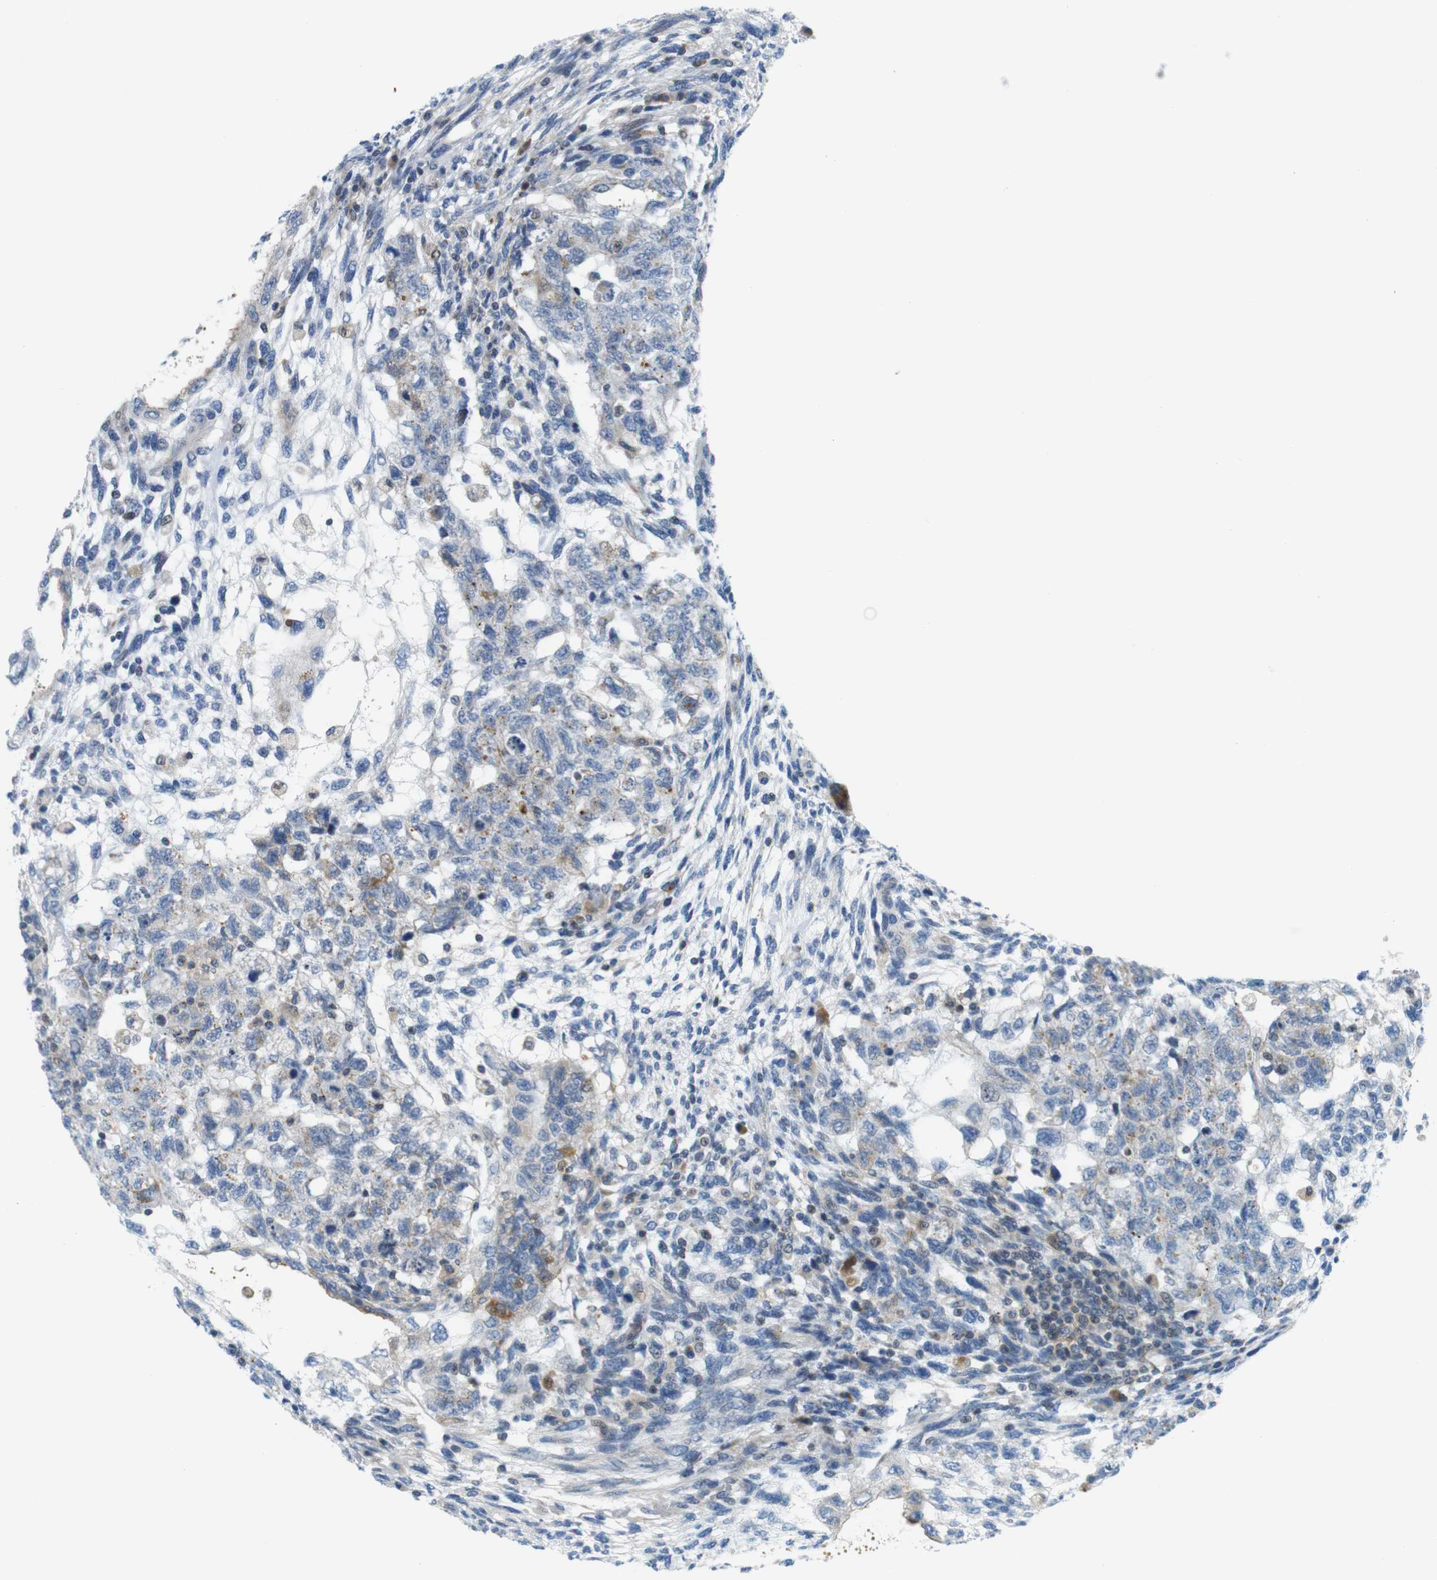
{"staining": {"intensity": "negative", "quantity": "none", "location": "none"}, "tissue": "testis cancer", "cell_type": "Tumor cells", "image_type": "cancer", "snomed": [{"axis": "morphology", "description": "Normal tissue, NOS"}, {"axis": "morphology", "description": "Carcinoma, Embryonal, NOS"}, {"axis": "topography", "description": "Testis"}], "caption": "Protein analysis of embryonal carcinoma (testis) exhibits no significant staining in tumor cells.", "gene": "ZDHHC3", "patient": {"sex": "male", "age": 36}}